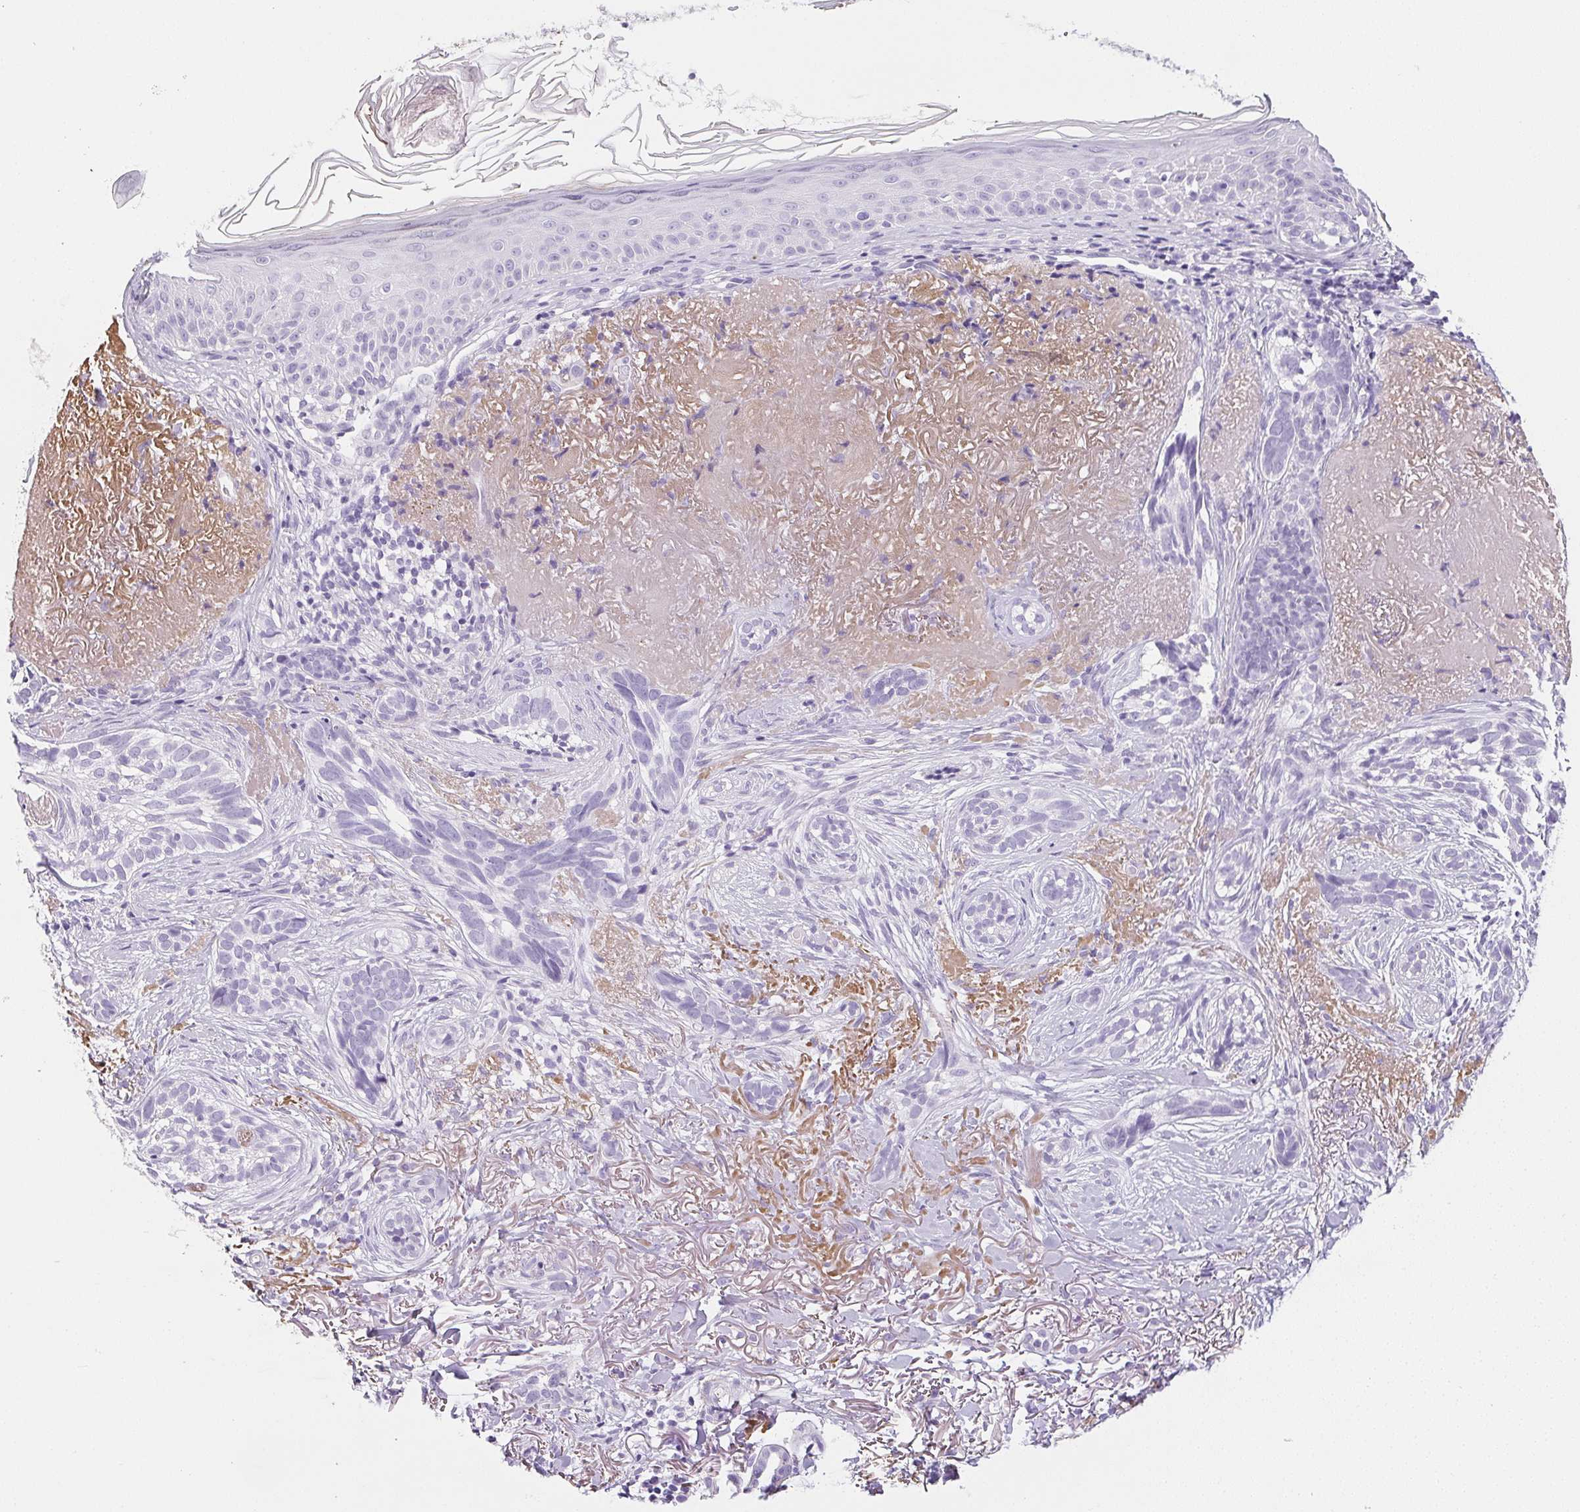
{"staining": {"intensity": "negative", "quantity": "none", "location": "none"}, "tissue": "skin cancer", "cell_type": "Tumor cells", "image_type": "cancer", "snomed": [{"axis": "morphology", "description": "Basal cell carcinoma"}, {"axis": "morphology", "description": "BCC, high aggressive"}, {"axis": "topography", "description": "Skin"}], "caption": "High power microscopy image of an immunohistochemistry photomicrograph of skin cancer, revealing no significant expression in tumor cells.", "gene": "VTN", "patient": {"sex": "female", "age": 86}}